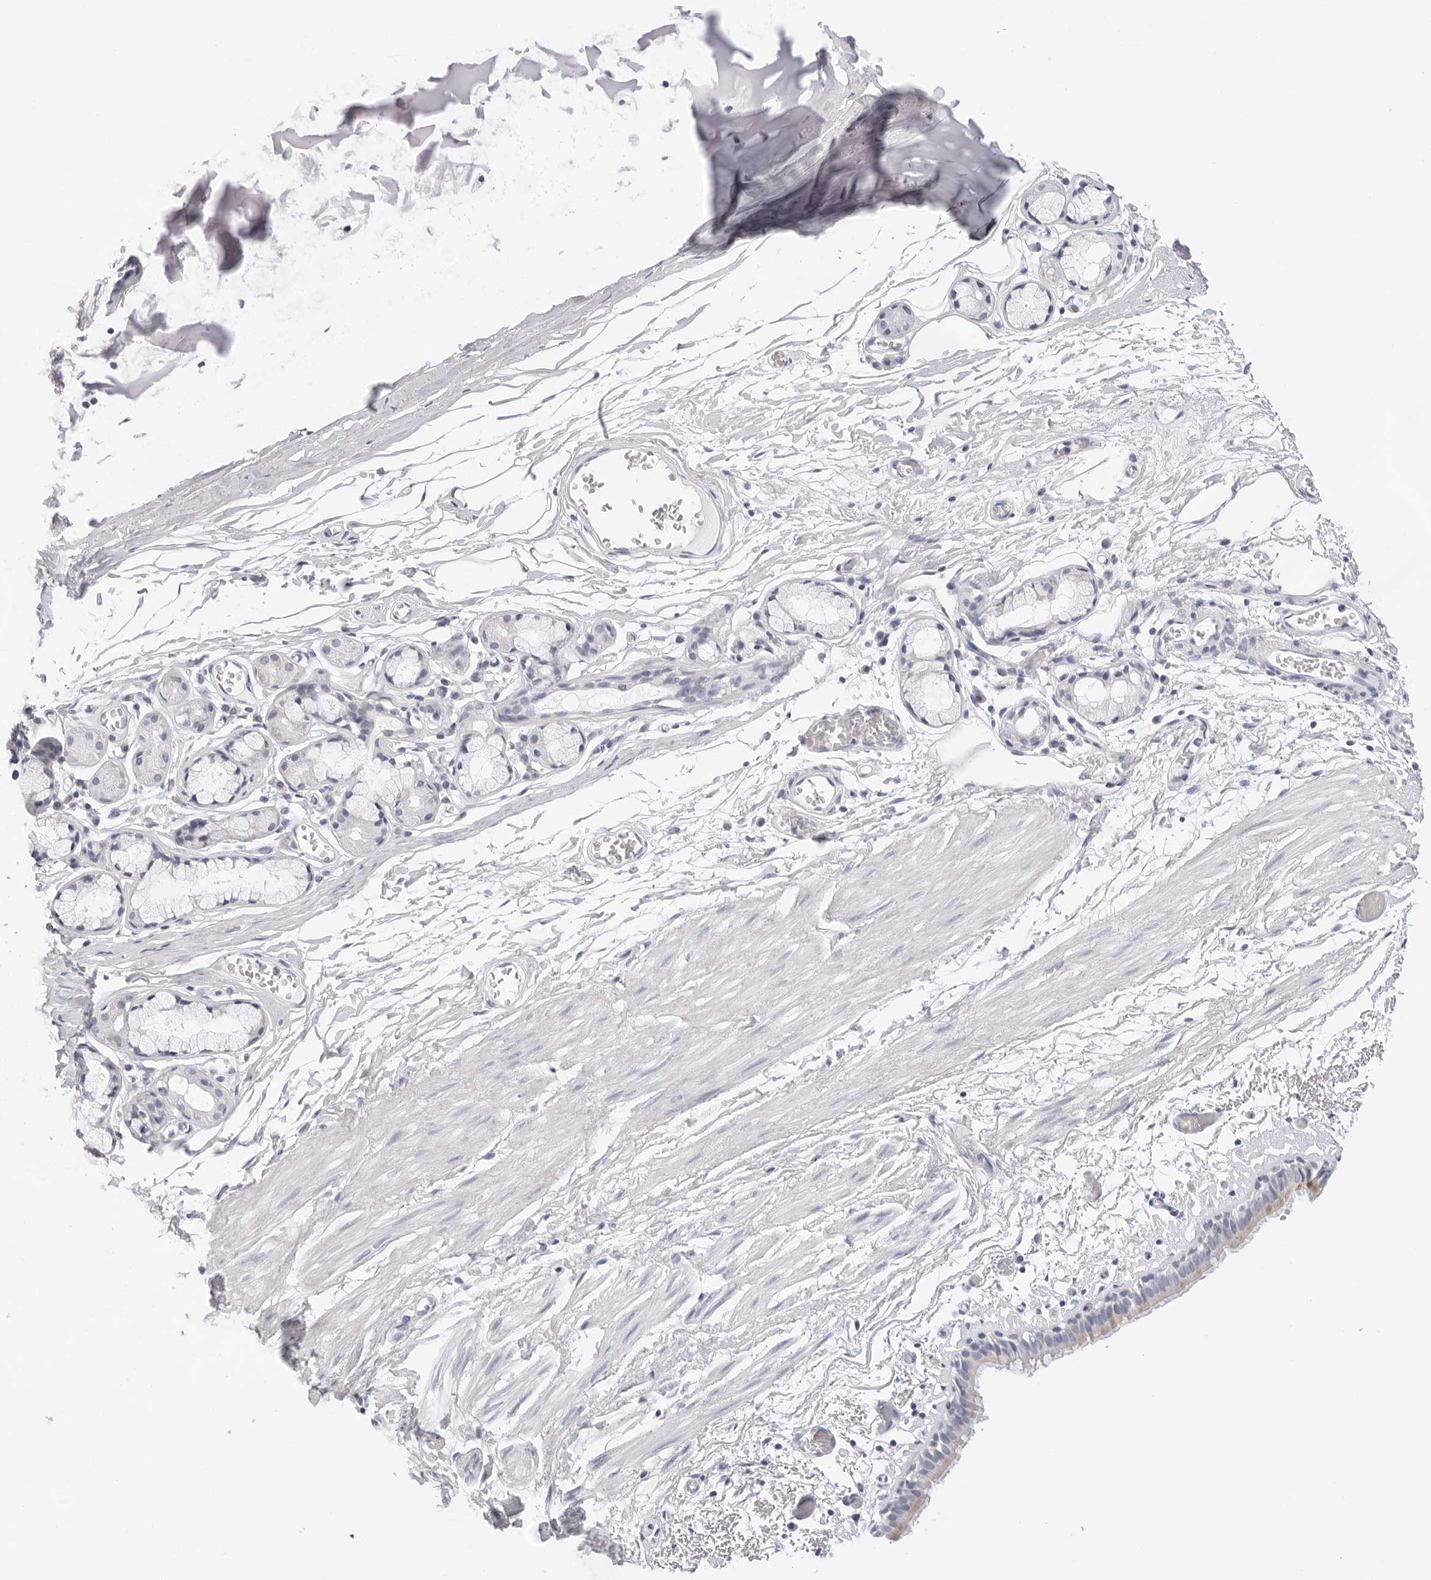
{"staining": {"intensity": "moderate", "quantity": "25%-75%", "location": "cytoplasmic/membranous"}, "tissue": "bronchus", "cell_type": "Respiratory epithelial cells", "image_type": "normal", "snomed": [{"axis": "morphology", "description": "Normal tissue, NOS"}, {"axis": "topography", "description": "Bronchus"}, {"axis": "topography", "description": "Lung"}], "caption": "There is medium levels of moderate cytoplasmic/membranous expression in respiratory epithelial cells of benign bronchus, as demonstrated by immunohistochemical staining (brown color).", "gene": "CIART", "patient": {"sex": "male", "age": 56}}